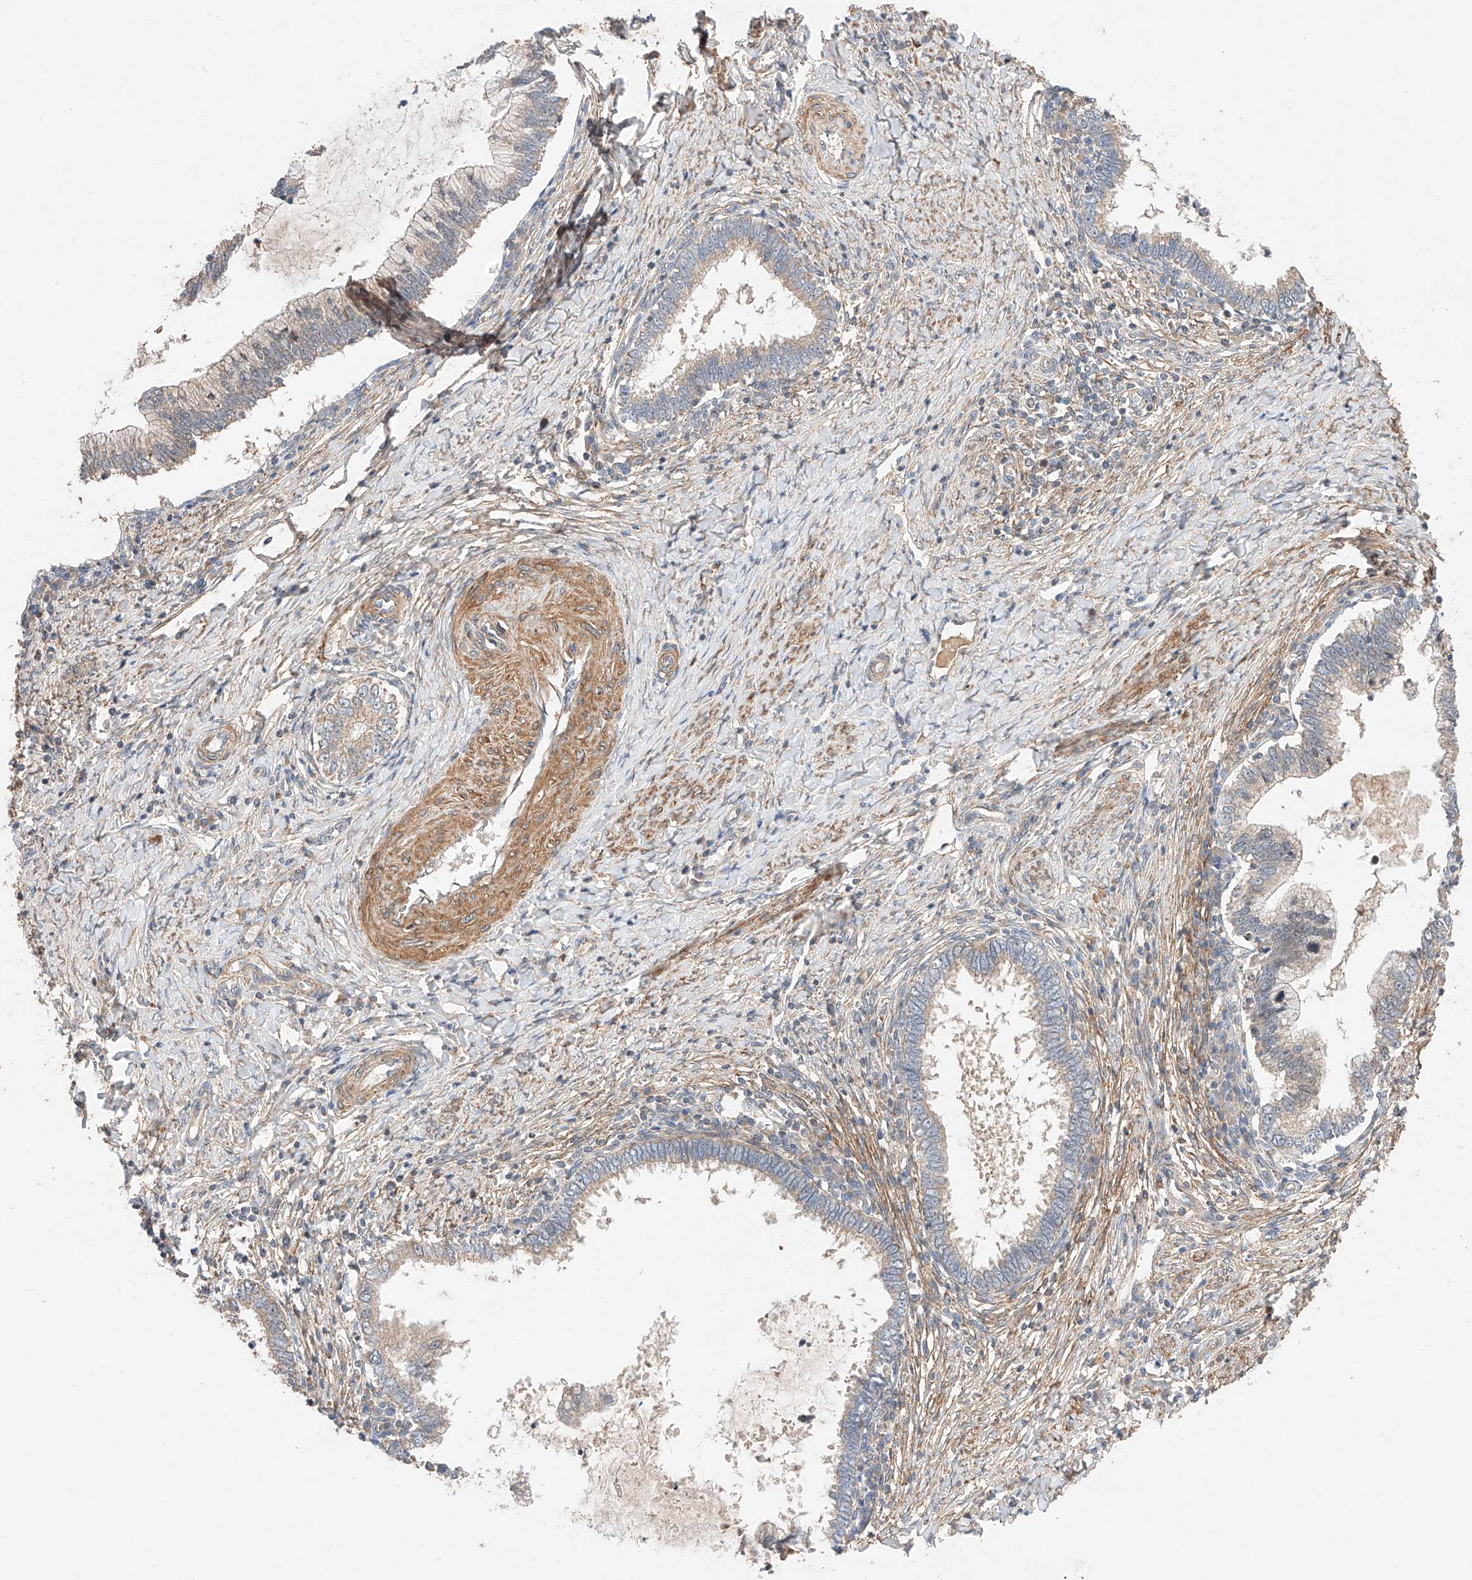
{"staining": {"intensity": "weak", "quantity": "<25%", "location": "cytoplasmic/membranous"}, "tissue": "cervical cancer", "cell_type": "Tumor cells", "image_type": "cancer", "snomed": [{"axis": "morphology", "description": "Adenocarcinoma, NOS"}, {"axis": "topography", "description": "Cervix"}], "caption": "Immunohistochemistry (IHC) histopathology image of neoplastic tissue: human cervical adenocarcinoma stained with DAB shows no significant protein expression in tumor cells. The staining is performed using DAB brown chromogen with nuclei counter-stained in using hematoxylin.", "gene": "RAB23", "patient": {"sex": "female", "age": 36}}